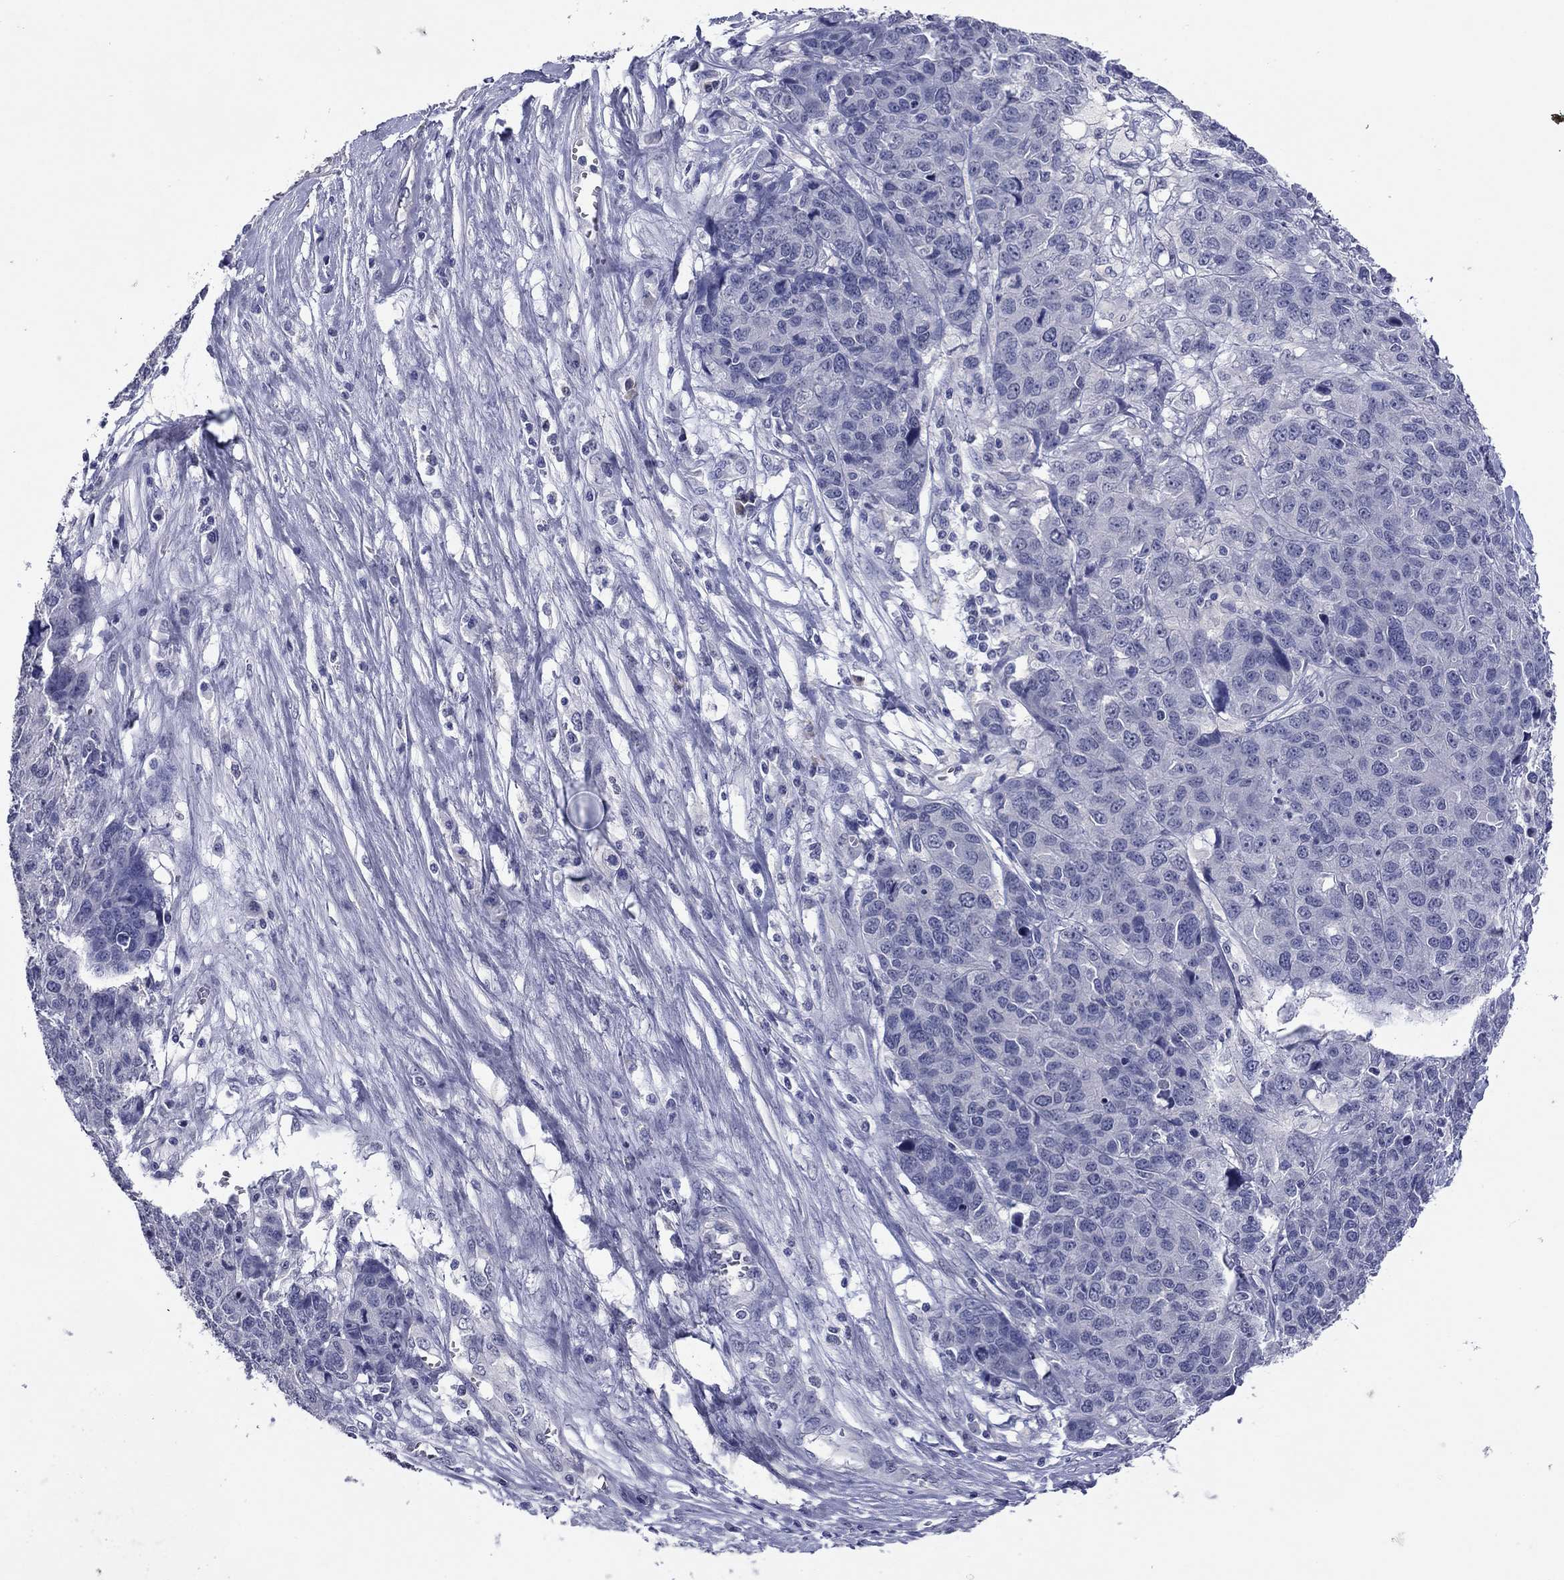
{"staining": {"intensity": "negative", "quantity": "none", "location": "none"}, "tissue": "ovarian cancer", "cell_type": "Tumor cells", "image_type": "cancer", "snomed": [{"axis": "morphology", "description": "Cystadenocarcinoma, serous, NOS"}, {"axis": "topography", "description": "Ovary"}], "caption": "Immunohistochemistry (IHC) of ovarian serous cystadenocarcinoma reveals no expression in tumor cells.", "gene": "HAO1", "patient": {"sex": "female", "age": 87}}